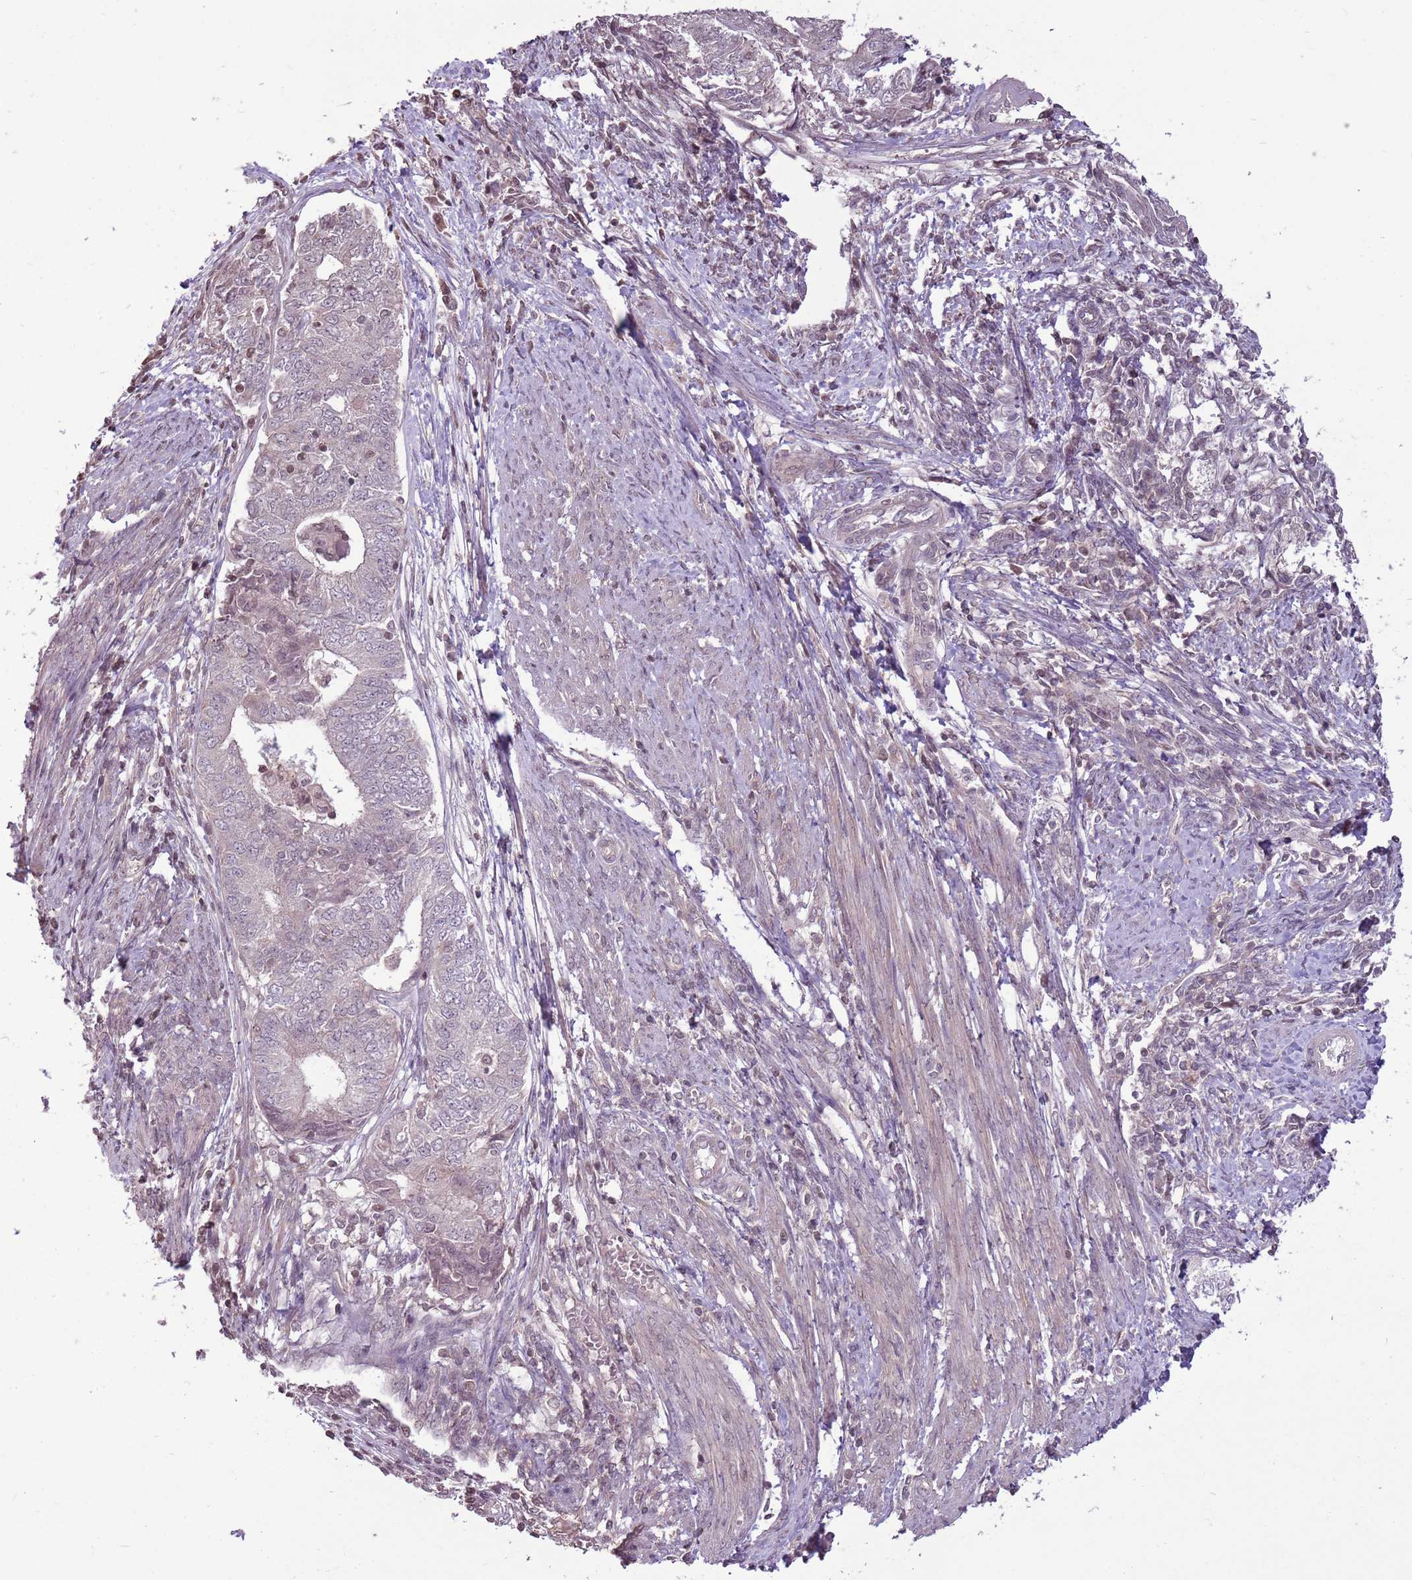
{"staining": {"intensity": "negative", "quantity": "none", "location": "none"}, "tissue": "endometrial cancer", "cell_type": "Tumor cells", "image_type": "cancer", "snomed": [{"axis": "morphology", "description": "Adenocarcinoma, NOS"}, {"axis": "topography", "description": "Endometrium"}], "caption": "This micrograph is of endometrial adenocarcinoma stained with IHC to label a protein in brown with the nuclei are counter-stained blue. There is no staining in tumor cells.", "gene": "CAPN9", "patient": {"sex": "female", "age": 62}}